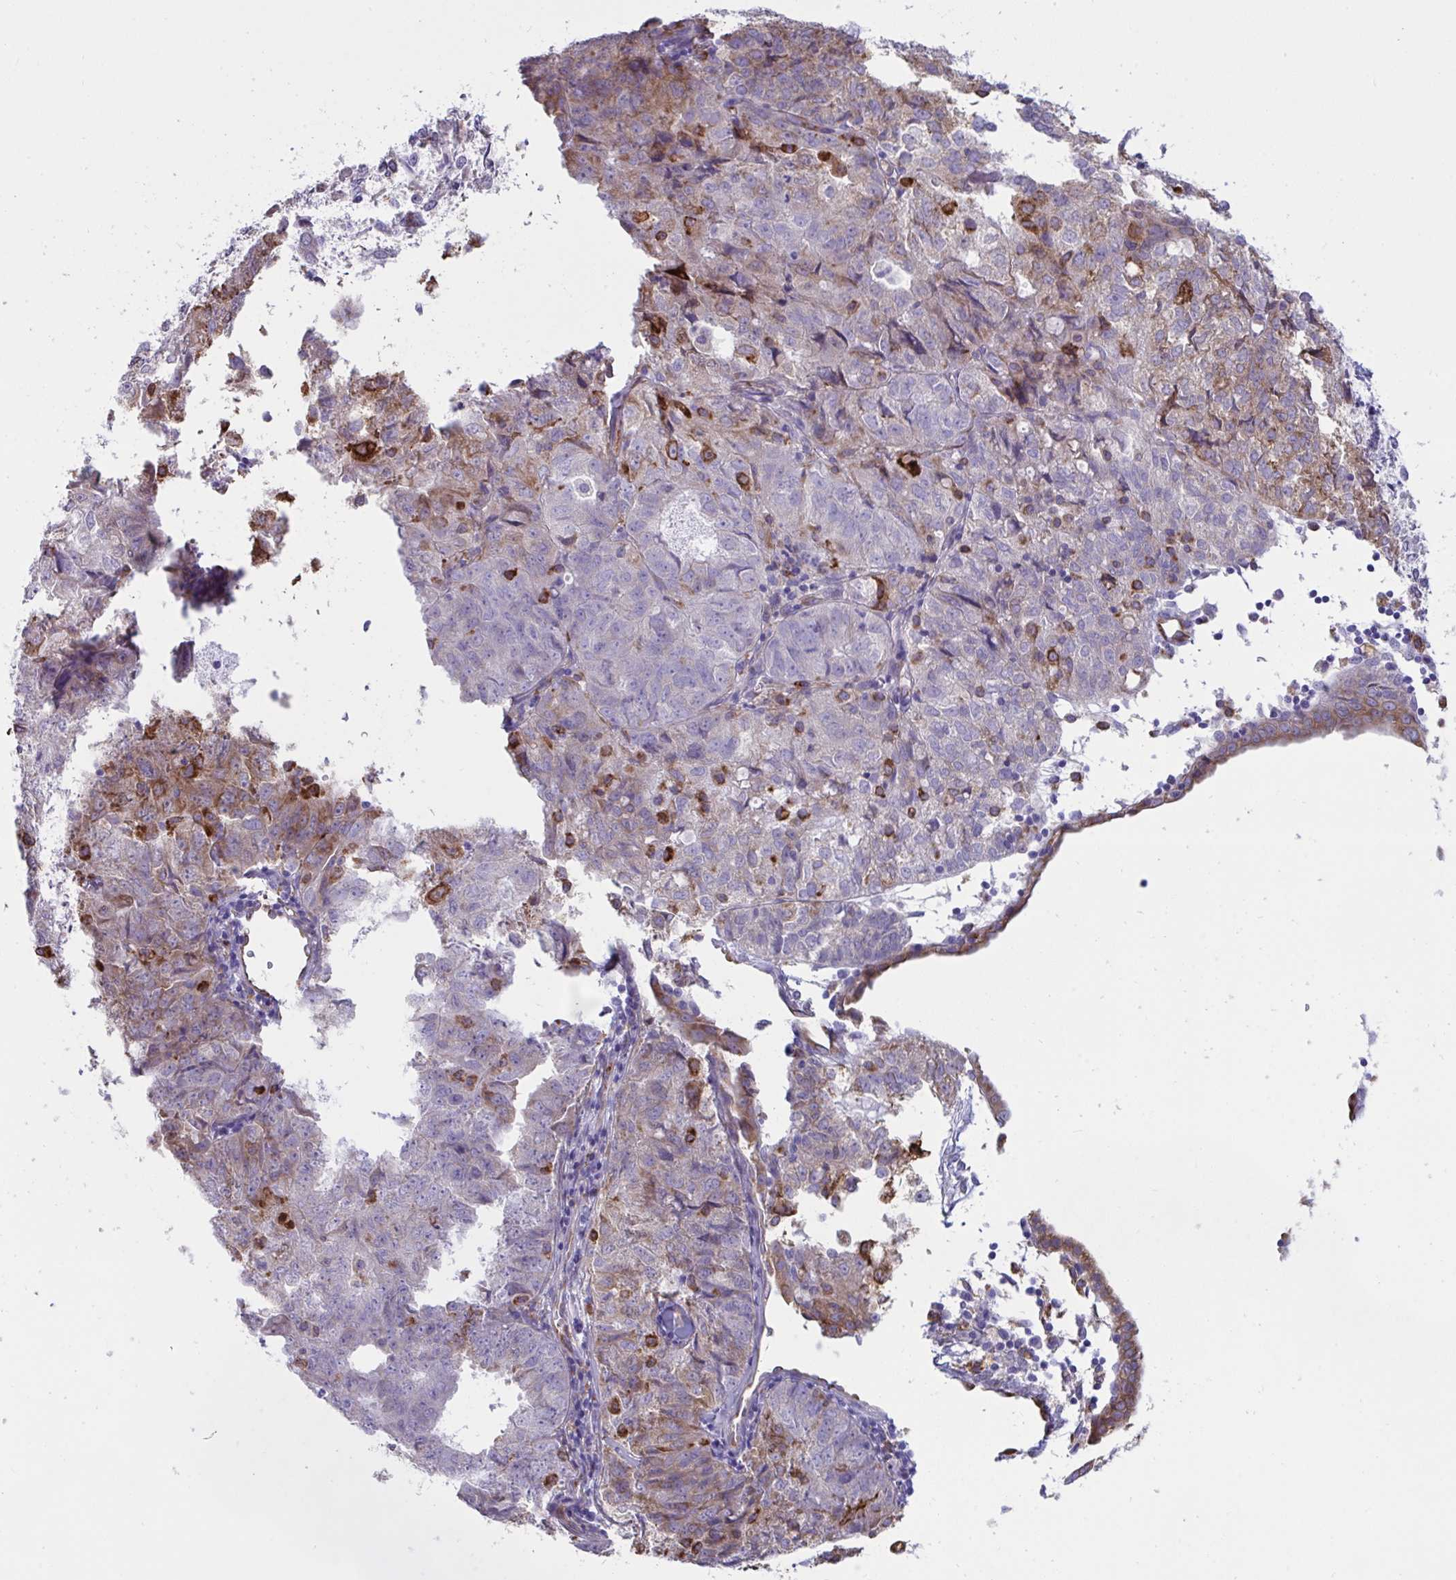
{"staining": {"intensity": "moderate", "quantity": "<25%", "location": "cytoplasmic/membranous"}, "tissue": "endometrial cancer", "cell_type": "Tumor cells", "image_type": "cancer", "snomed": [{"axis": "morphology", "description": "Adenocarcinoma, NOS"}, {"axis": "topography", "description": "Endometrium"}], "caption": "The immunohistochemical stain highlights moderate cytoplasmic/membranous positivity in tumor cells of endometrial cancer (adenocarcinoma) tissue.", "gene": "ASPH", "patient": {"sex": "female", "age": 61}}